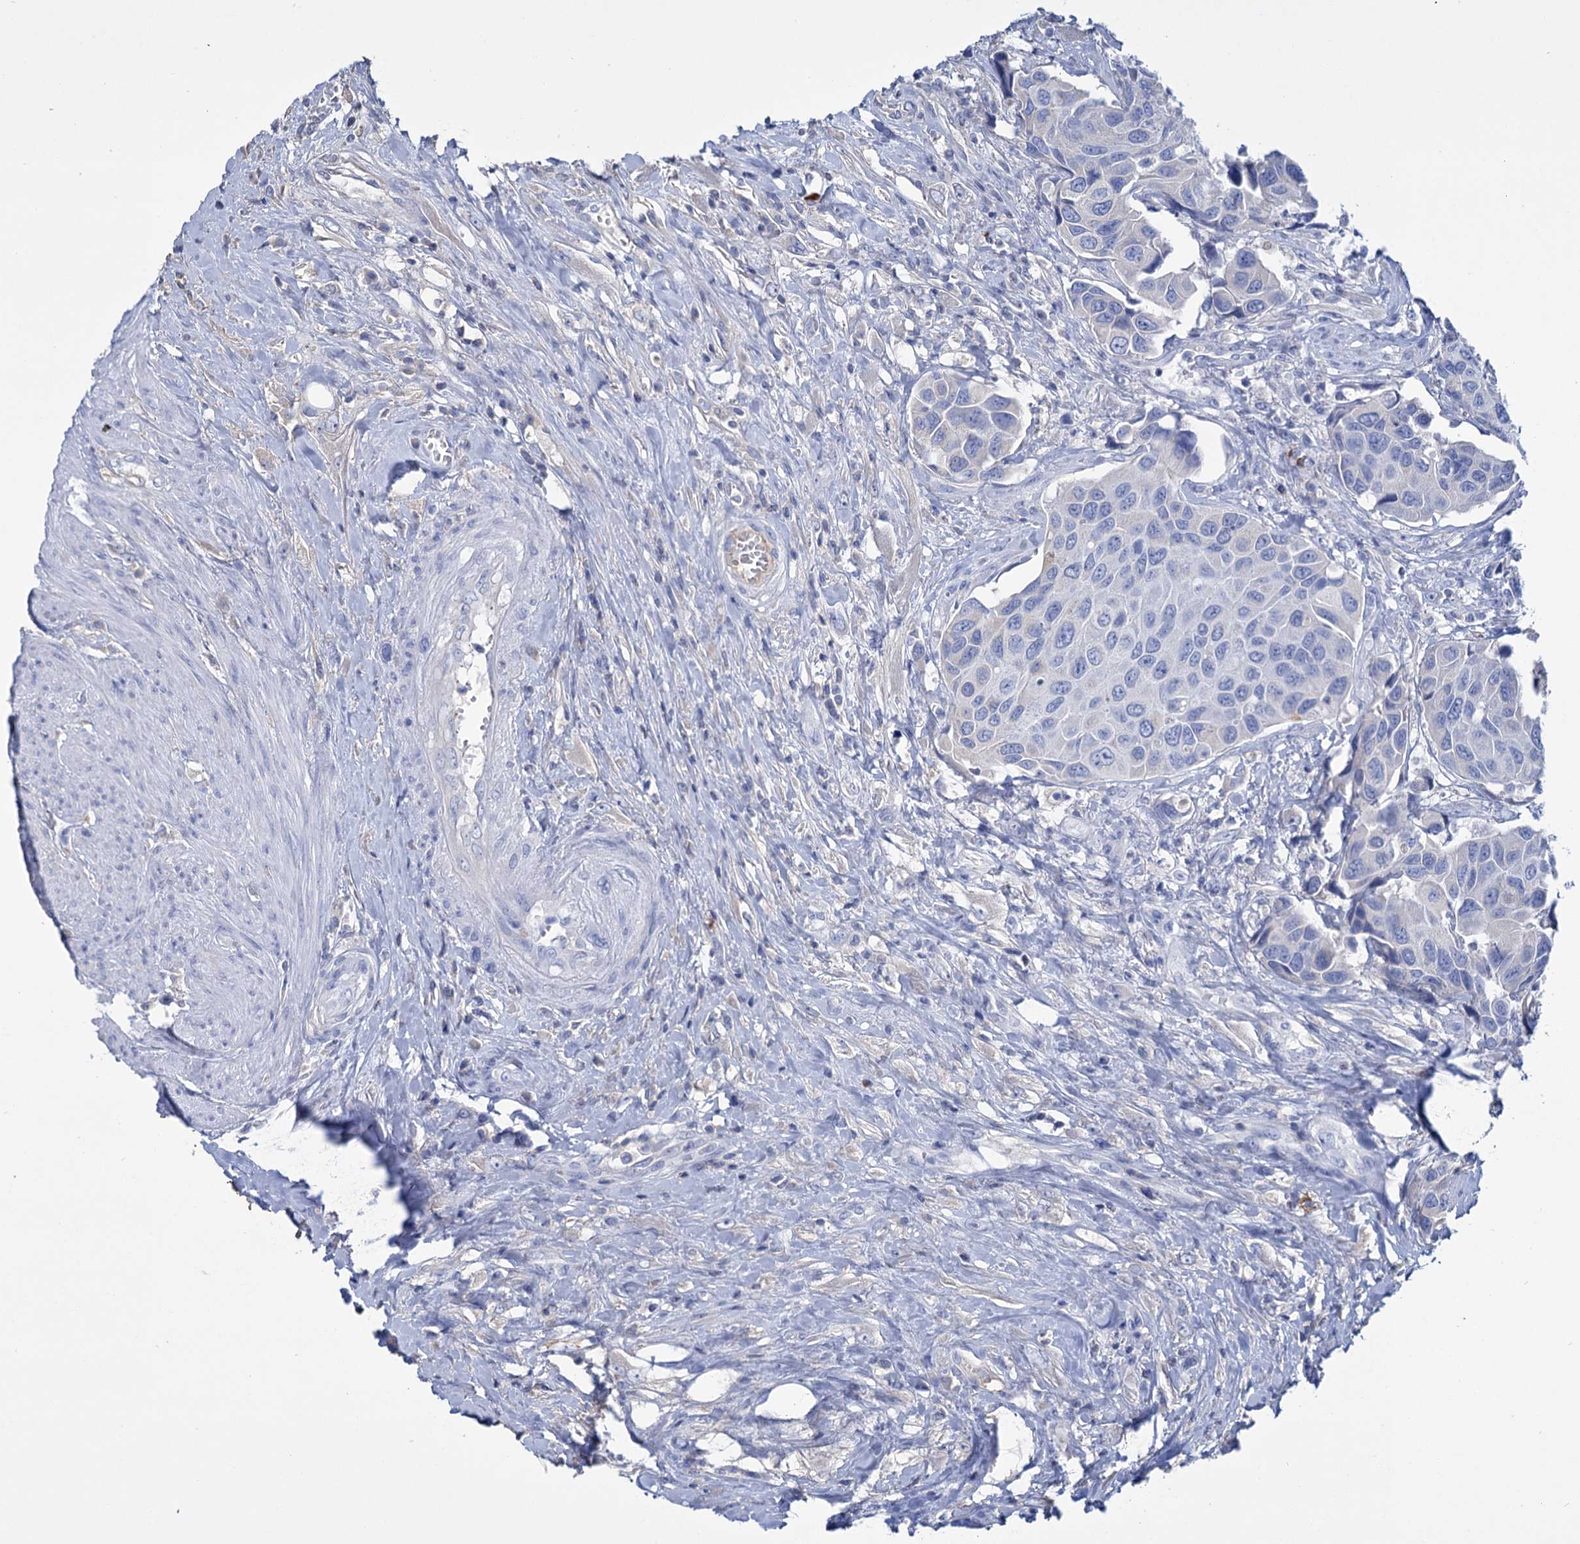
{"staining": {"intensity": "negative", "quantity": "none", "location": "none"}, "tissue": "urothelial cancer", "cell_type": "Tumor cells", "image_type": "cancer", "snomed": [{"axis": "morphology", "description": "Urothelial carcinoma, High grade"}, {"axis": "topography", "description": "Urinary bladder"}], "caption": "High-grade urothelial carcinoma stained for a protein using immunohistochemistry reveals no positivity tumor cells.", "gene": "FBXW12", "patient": {"sex": "male", "age": 74}}